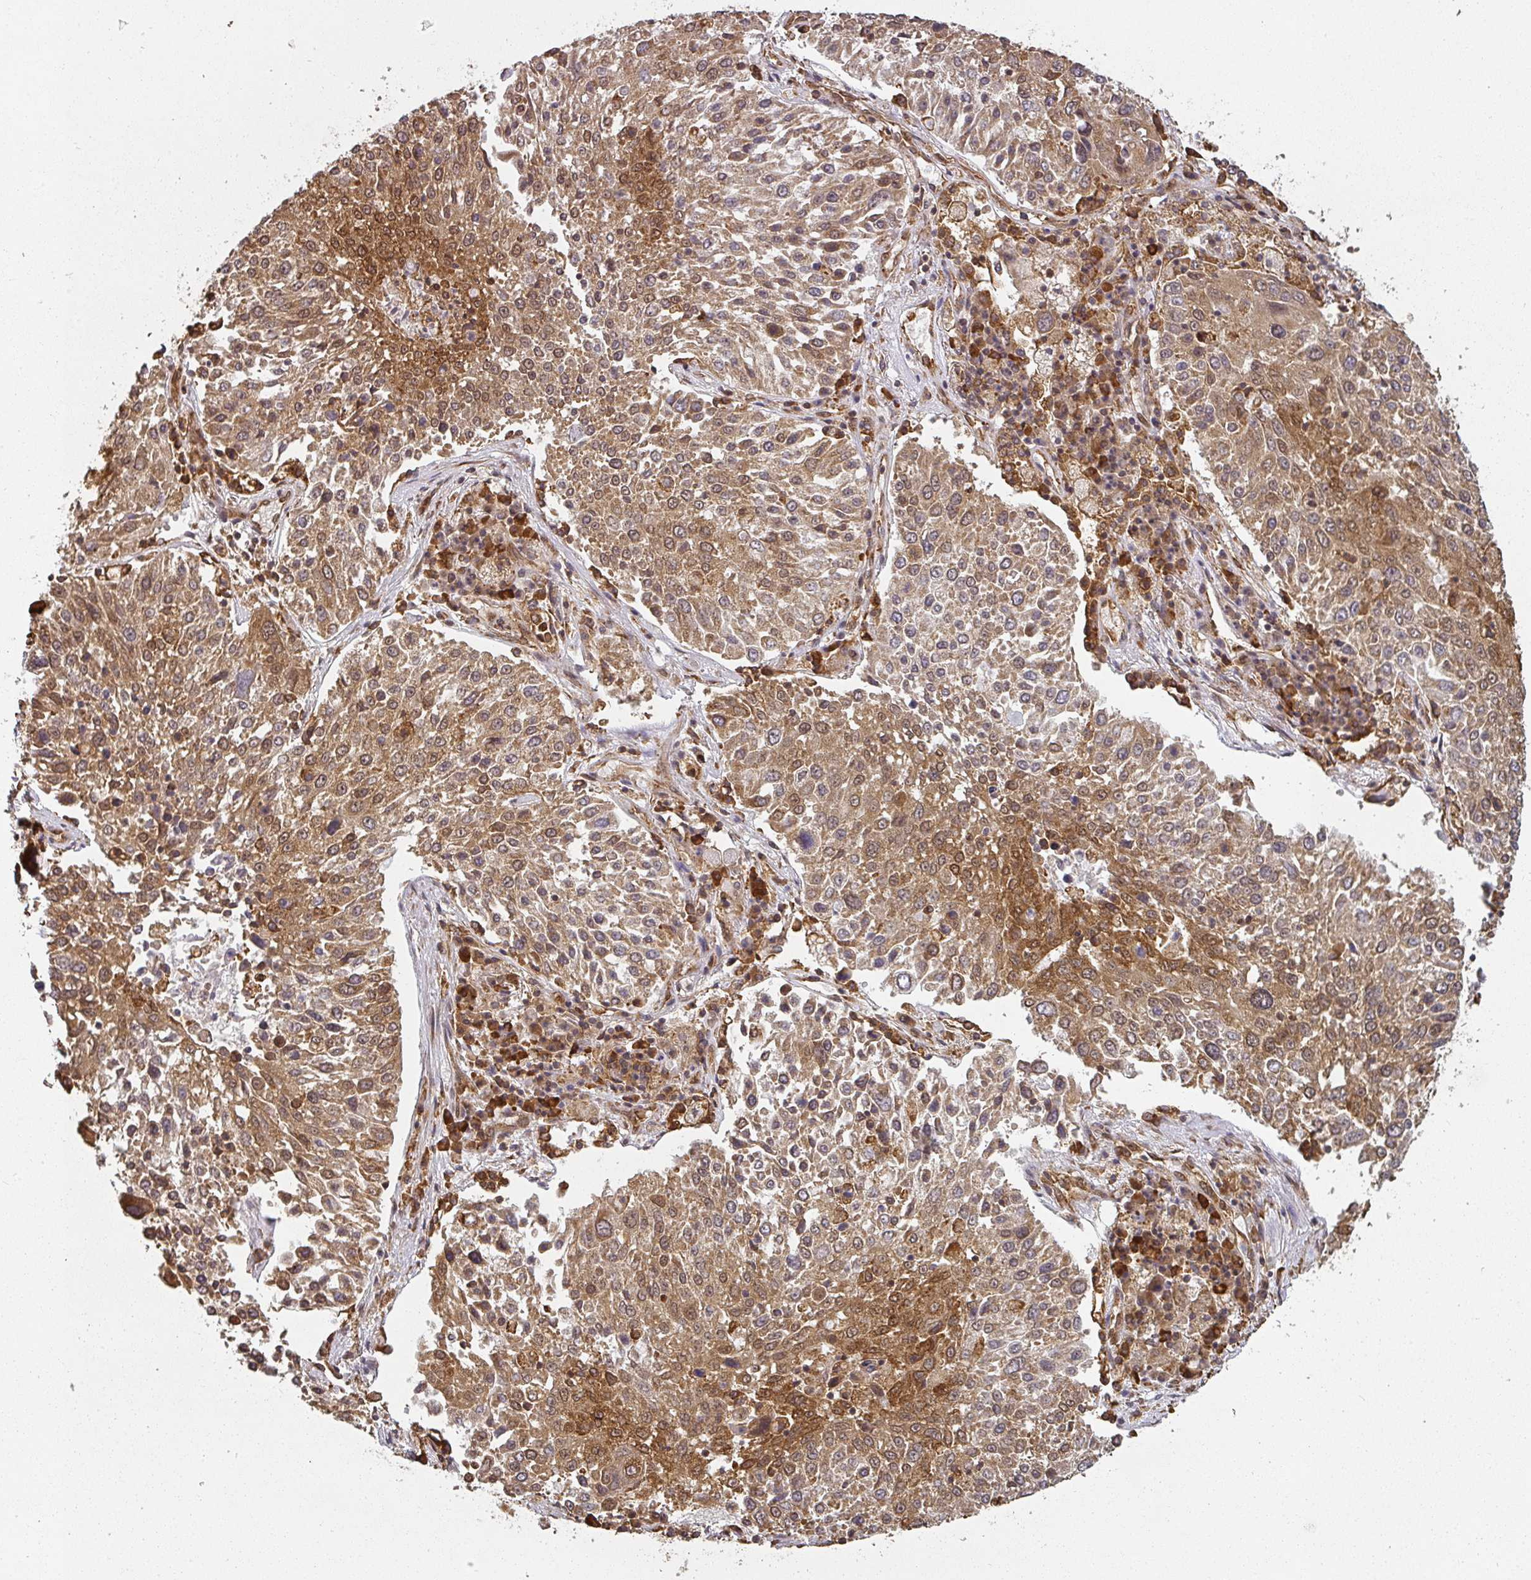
{"staining": {"intensity": "moderate", "quantity": ">75%", "location": "cytoplasmic/membranous,nuclear"}, "tissue": "lung cancer", "cell_type": "Tumor cells", "image_type": "cancer", "snomed": [{"axis": "morphology", "description": "Squamous cell carcinoma, NOS"}, {"axis": "topography", "description": "Lung"}], "caption": "IHC photomicrograph of lung squamous cell carcinoma stained for a protein (brown), which reveals medium levels of moderate cytoplasmic/membranous and nuclear positivity in approximately >75% of tumor cells.", "gene": "PPP6R3", "patient": {"sex": "male", "age": 65}}